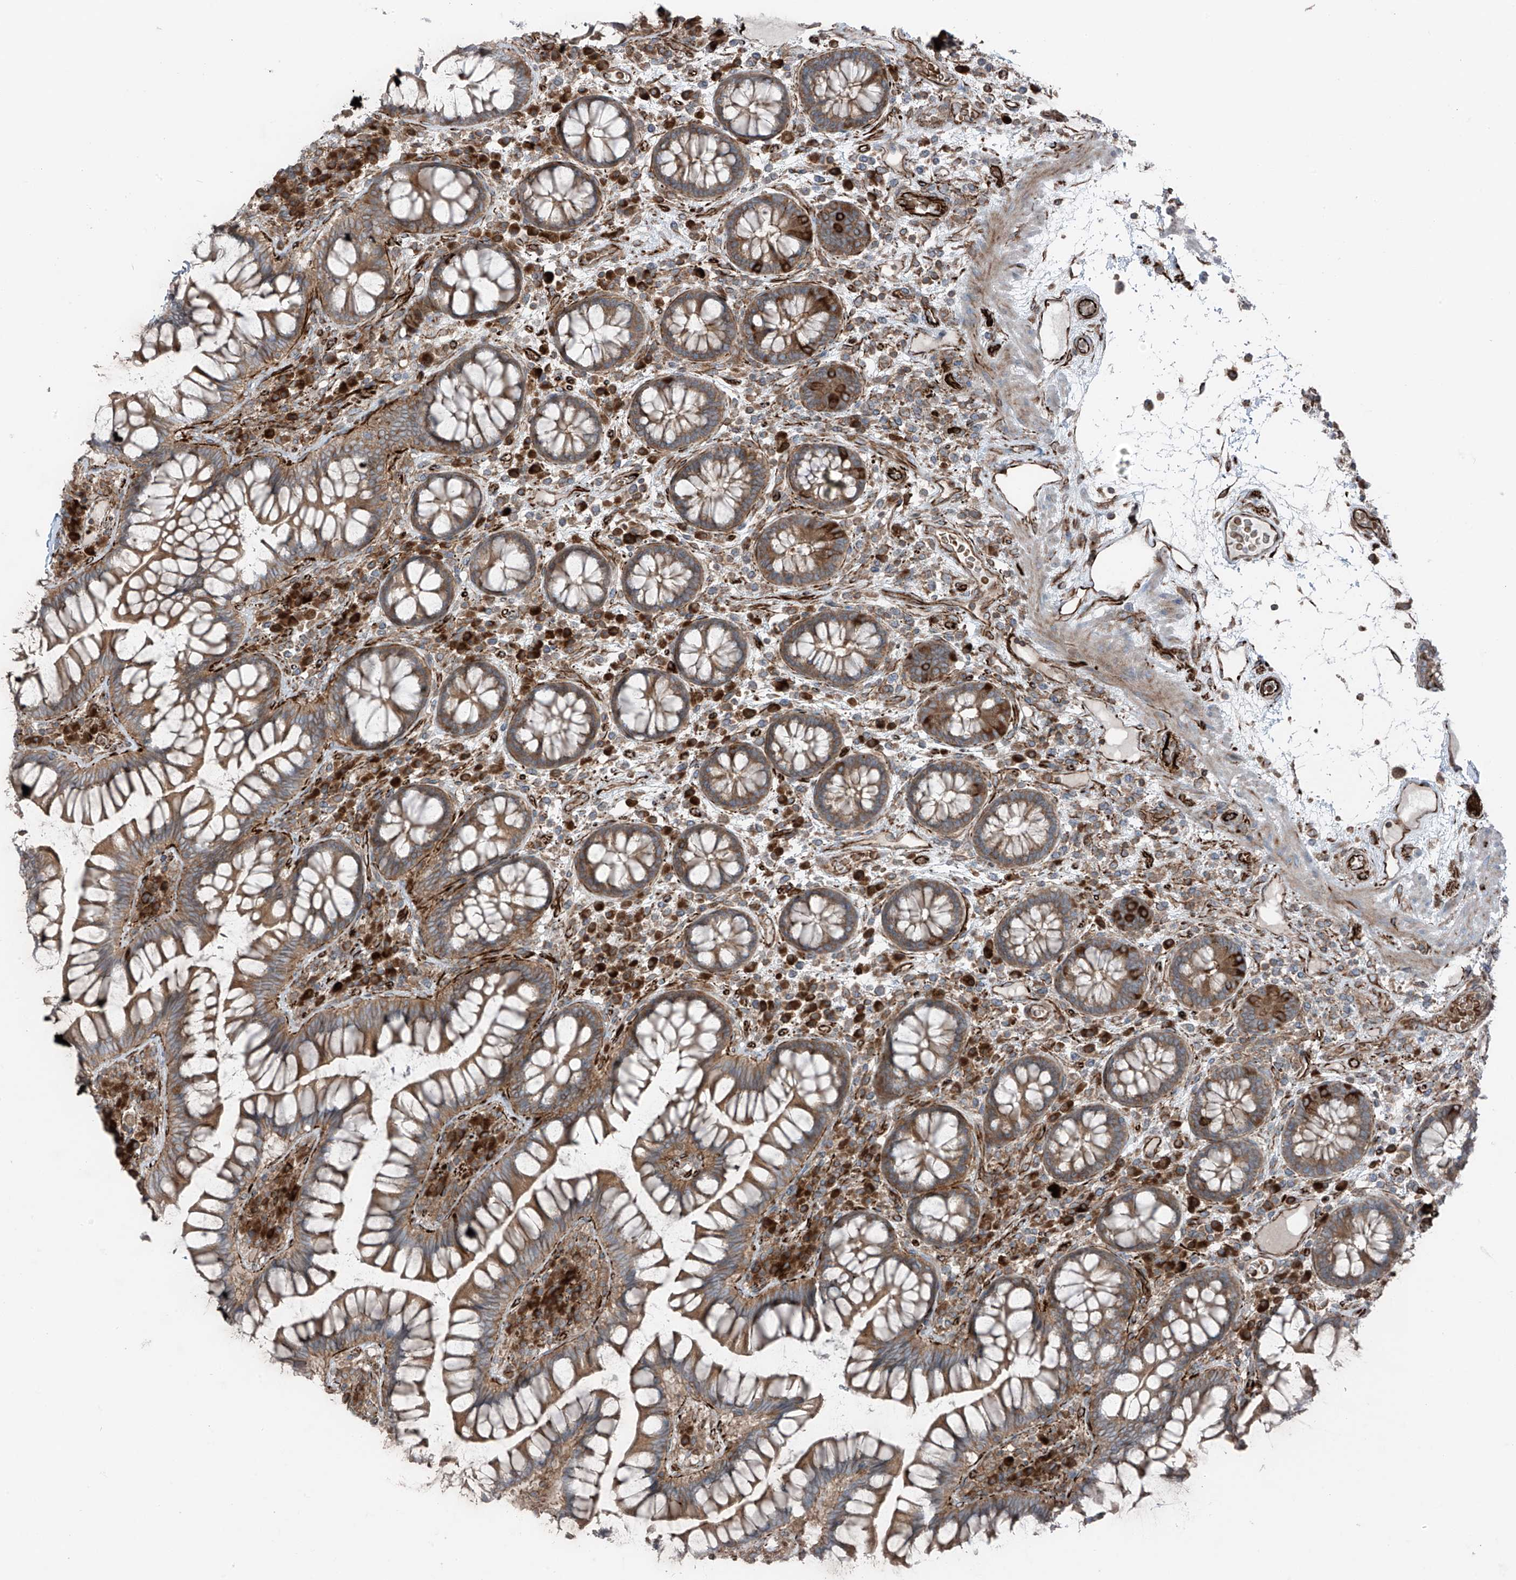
{"staining": {"intensity": "strong", "quantity": ">75%", "location": "cytoplasmic/membranous"}, "tissue": "colon", "cell_type": "Endothelial cells", "image_type": "normal", "snomed": [{"axis": "morphology", "description": "Normal tissue, NOS"}, {"axis": "topography", "description": "Colon"}], "caption": "Brown immunohistochemical staining in unremarkable colon displays strong cytoplasmic/membranous staining in about >75% of endothelial cells. Immunohistochemistry (ihc) stains the protein in brown and the nuclei are stained blue.", "gene": "ERLEC1", "patient": {"sex": "female", "age": 79}}